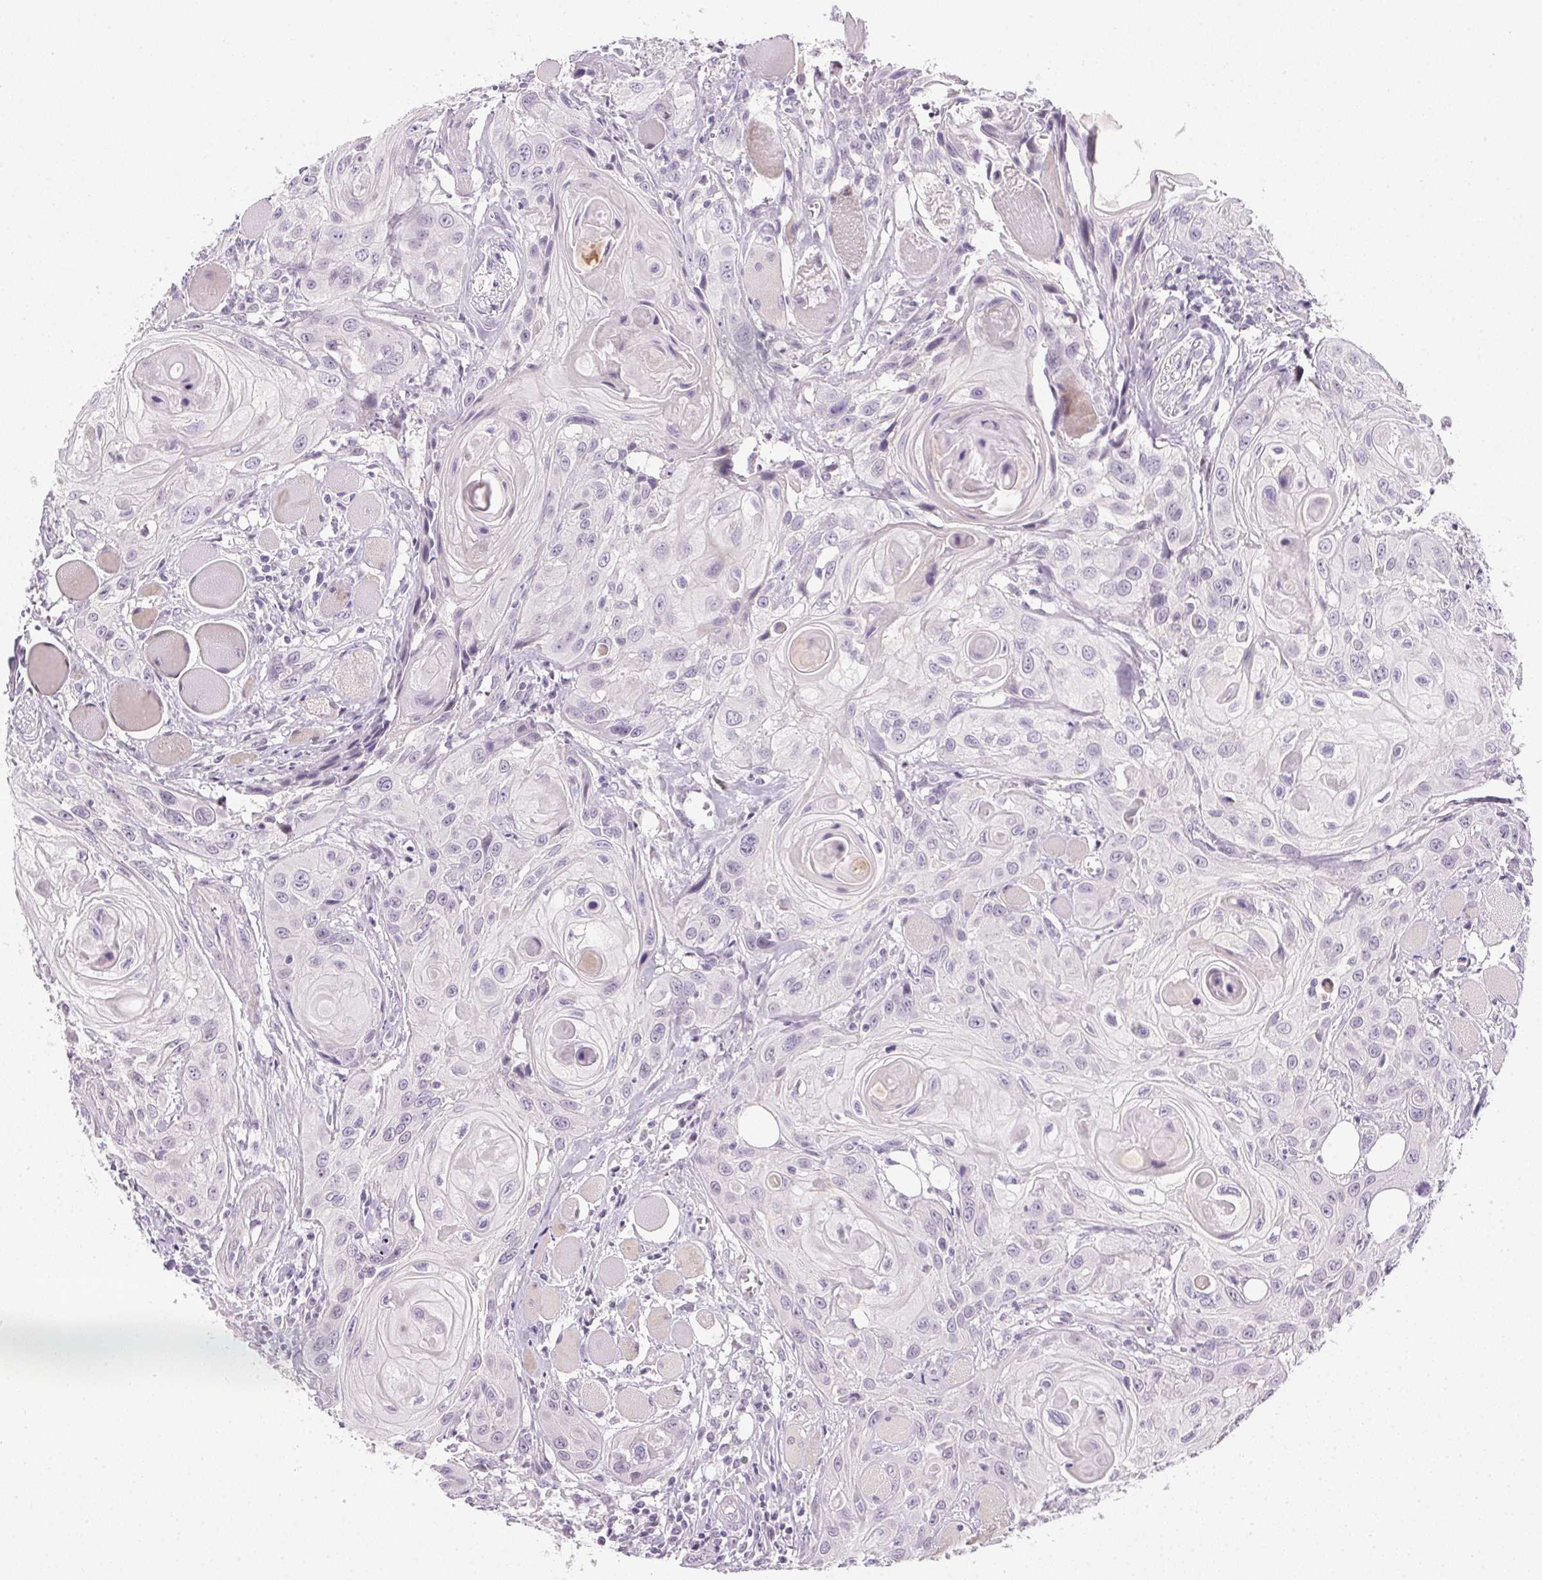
{"staining": {"intensity": "negative", "quantity": "none", "location": "none"}, "tissue": "head and neck cancer", "cell_type": "Tumor cells", "image_type": "cancer", "snomed": [{"axis": "morphology", "description": "Squamous cell carcinoma, NOS"}, {"axis": "topography", "description": "Oral tissue"}, {"axis": "topography", "description": "Head-Neck"}], "caption": "Human squamous cell carcinoma (head and neck) stained for a protein using immunohistochemistry demonstrates no positivity in tumor cells.", "gene": "GSDMC", "patient": {"sex": "male", "age": 58}}